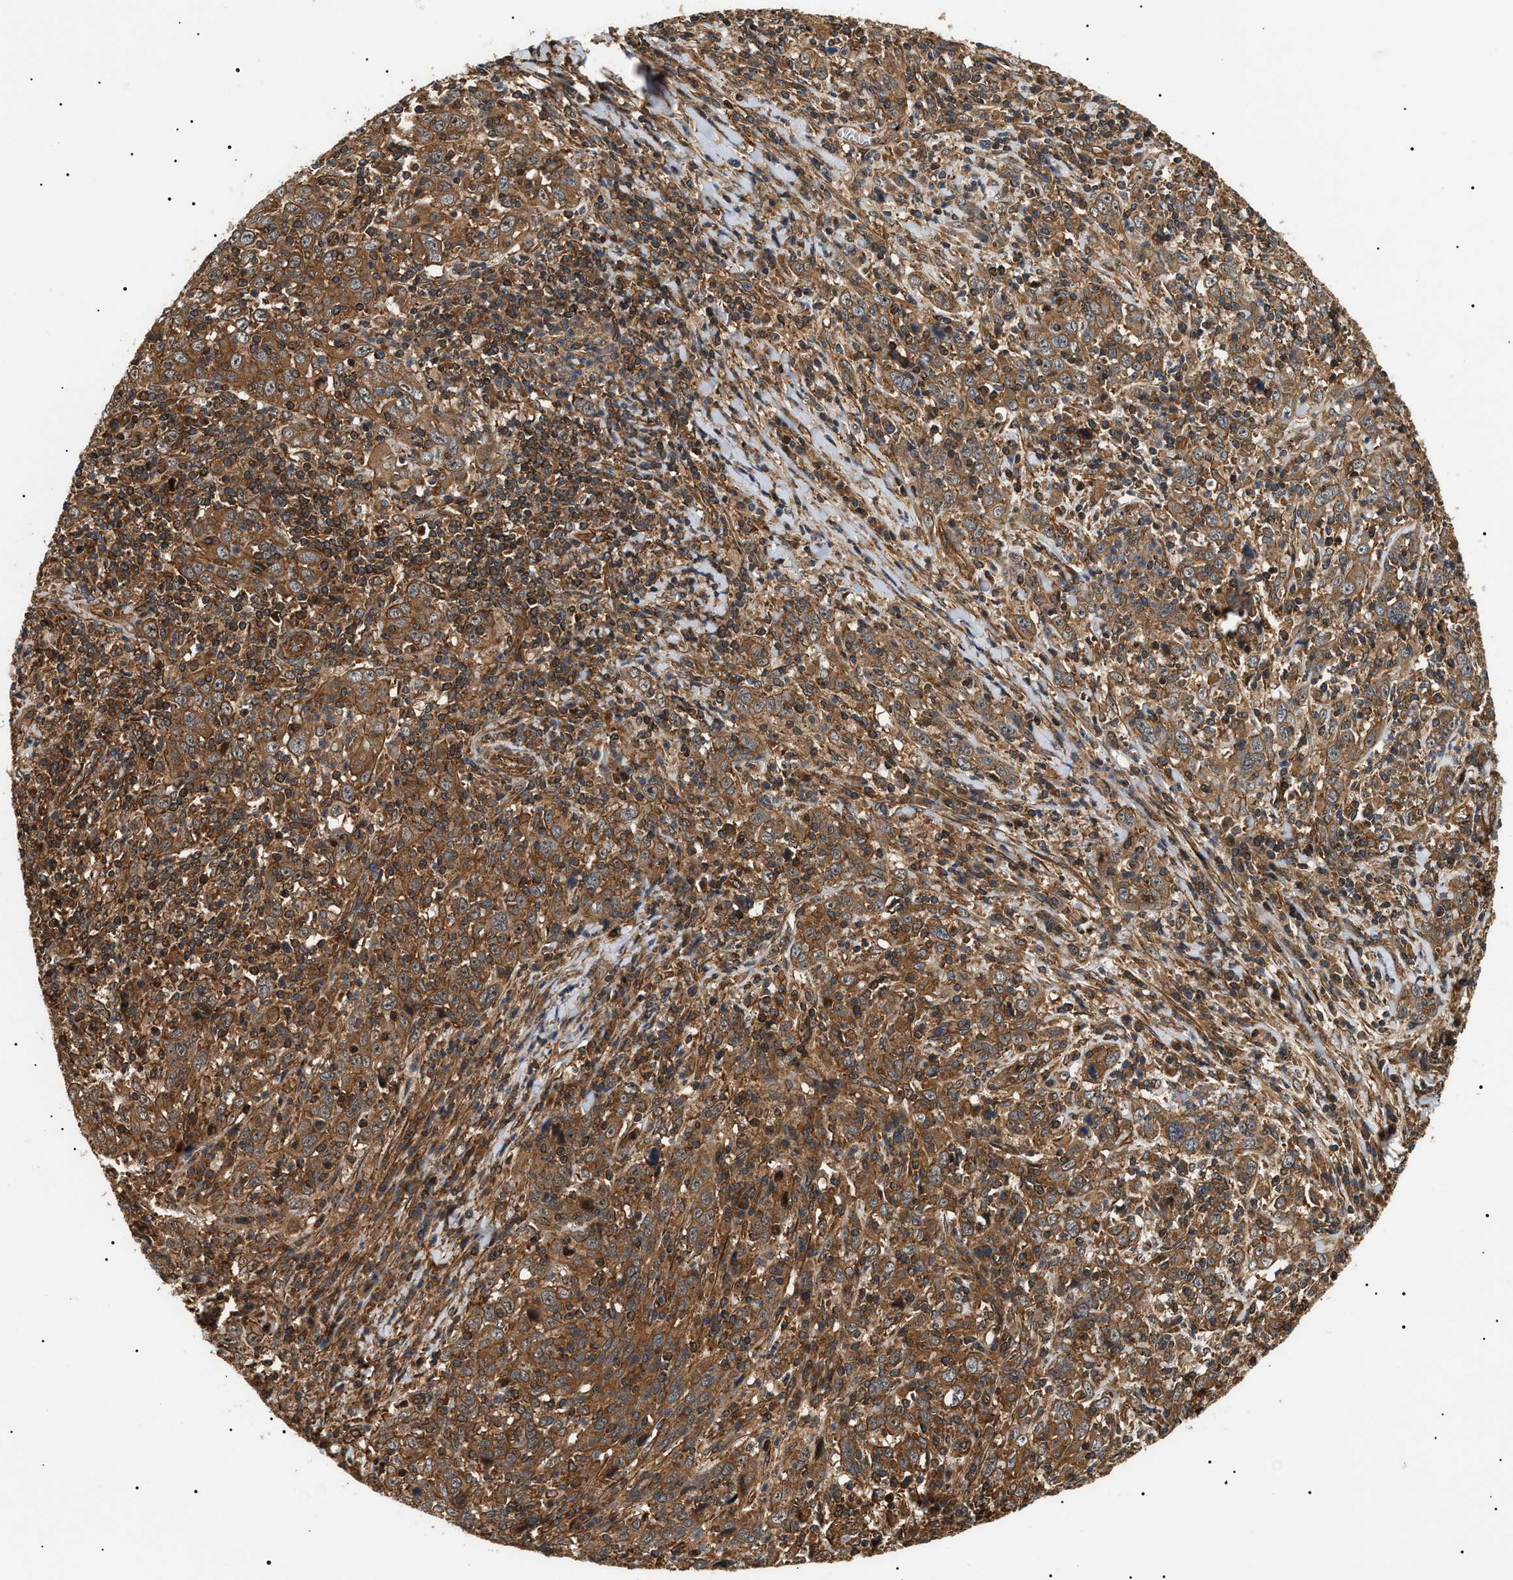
{"staining": {"intensity": "moderate", "quantity": ">75%", "location": "cytoplasmic/membranous"}, "tissue": "cervical cancer", "cell_type": "Tumor cells", "image_type": "cancer", "snomed": [{"axis": "morphology", "description": "Squamous cell carcinoma, NOS"}, {"axis": "topography", "description": "Cervix"}], "caption": "A photomicrograph of human cervical cancer (squamous cell carcinoma) stained for a protein reveals moderate cytoplasmic/membranous brown staining in tumor cells. Nuclei are stained in blue.", "gene": "SH3GLB2", "patient": {"sex": "female", "age": 46}}